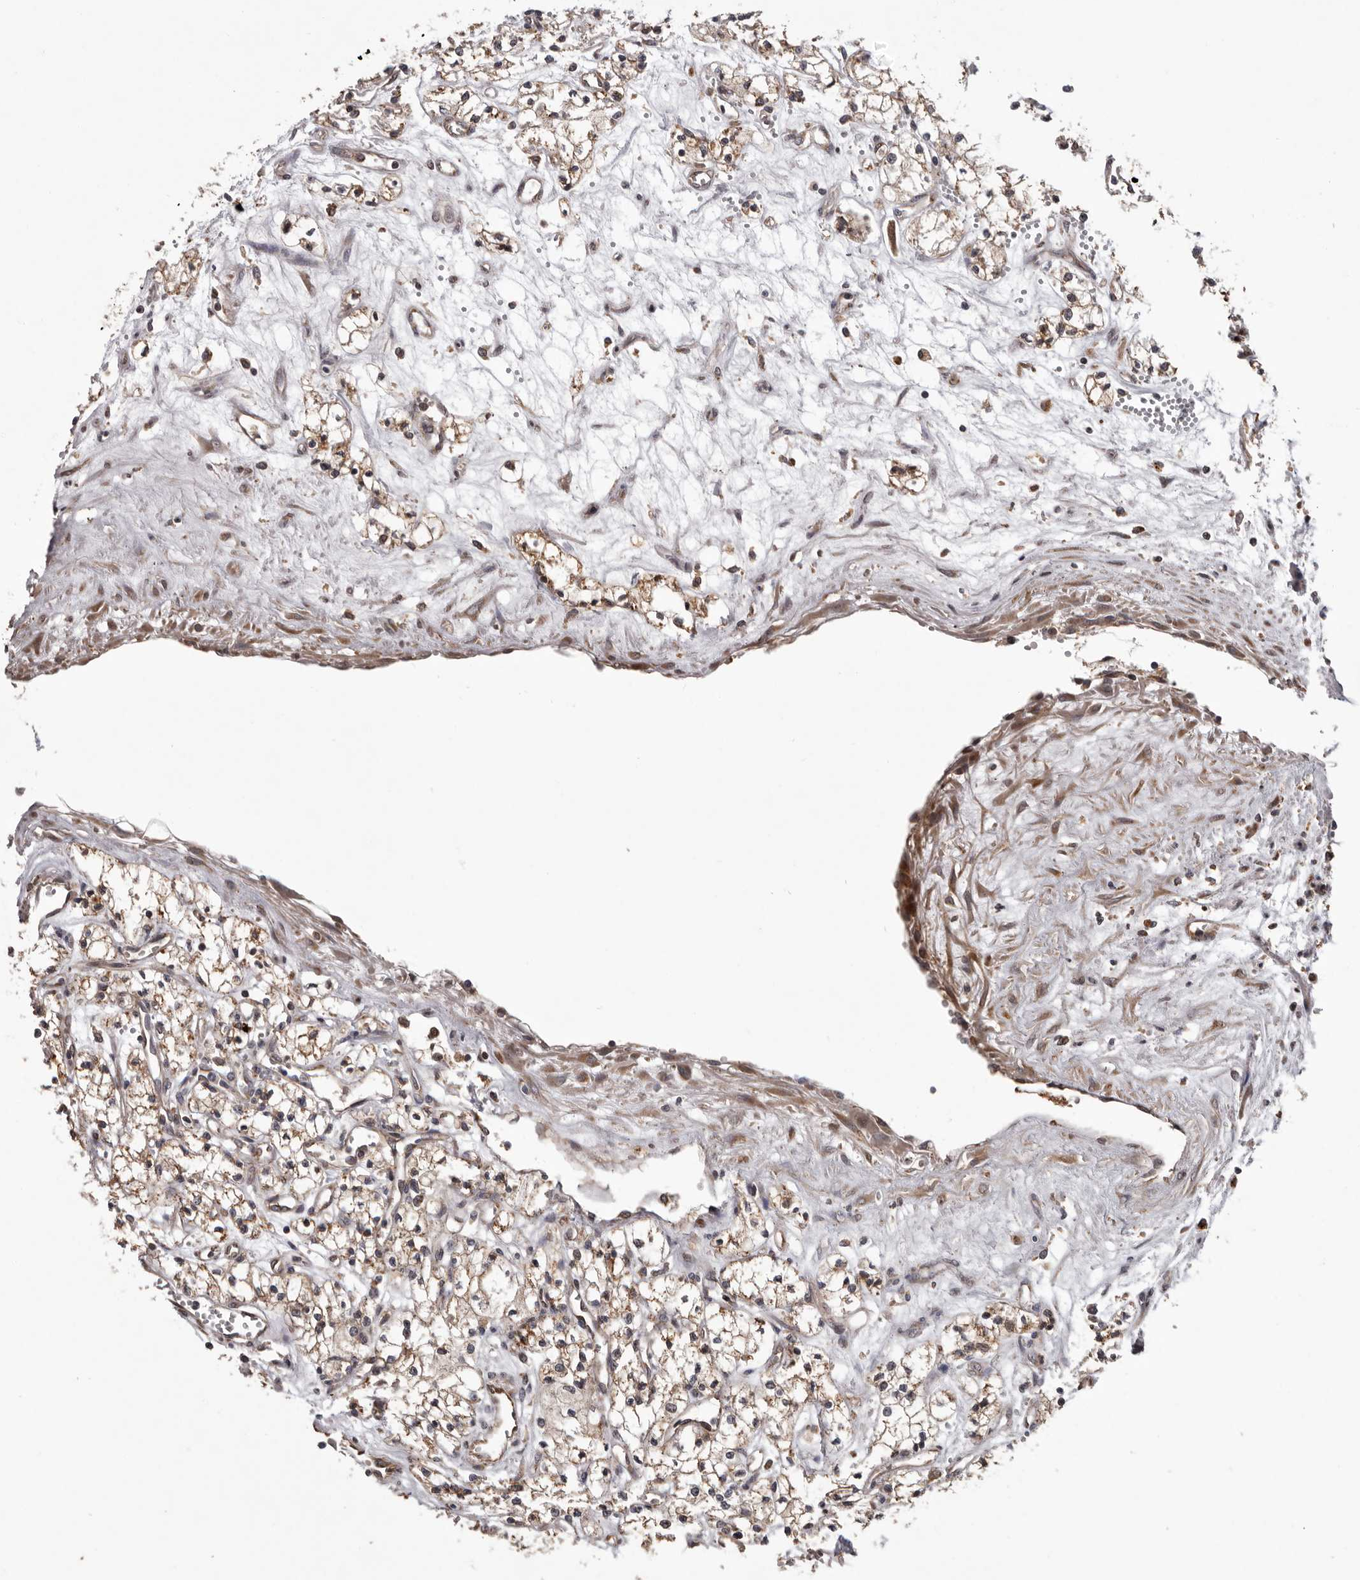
{"staining": {"intensity": "weak", "quantity": "25%-75%", "location": "cytoplasmic/membranous"}, "tissue": "renal cancer", "cell_type": "Tumor cells", "image_type": "cancer", "snomed": [{"axis": "morphology", "description": "Adenocarcinoma, NOS"}, {"axis": "topography", "description": "Kidney"}], "caption": "Renal adenocarcinoma stained for a protein exhibits weak cytoplasmic/membranous positivity in tumor cells. Ihc stains the protein of interest in brown and the nuclei are stained blue.", "gene": "GADD45B", "patient": {"sex": "male", "age": 59}}